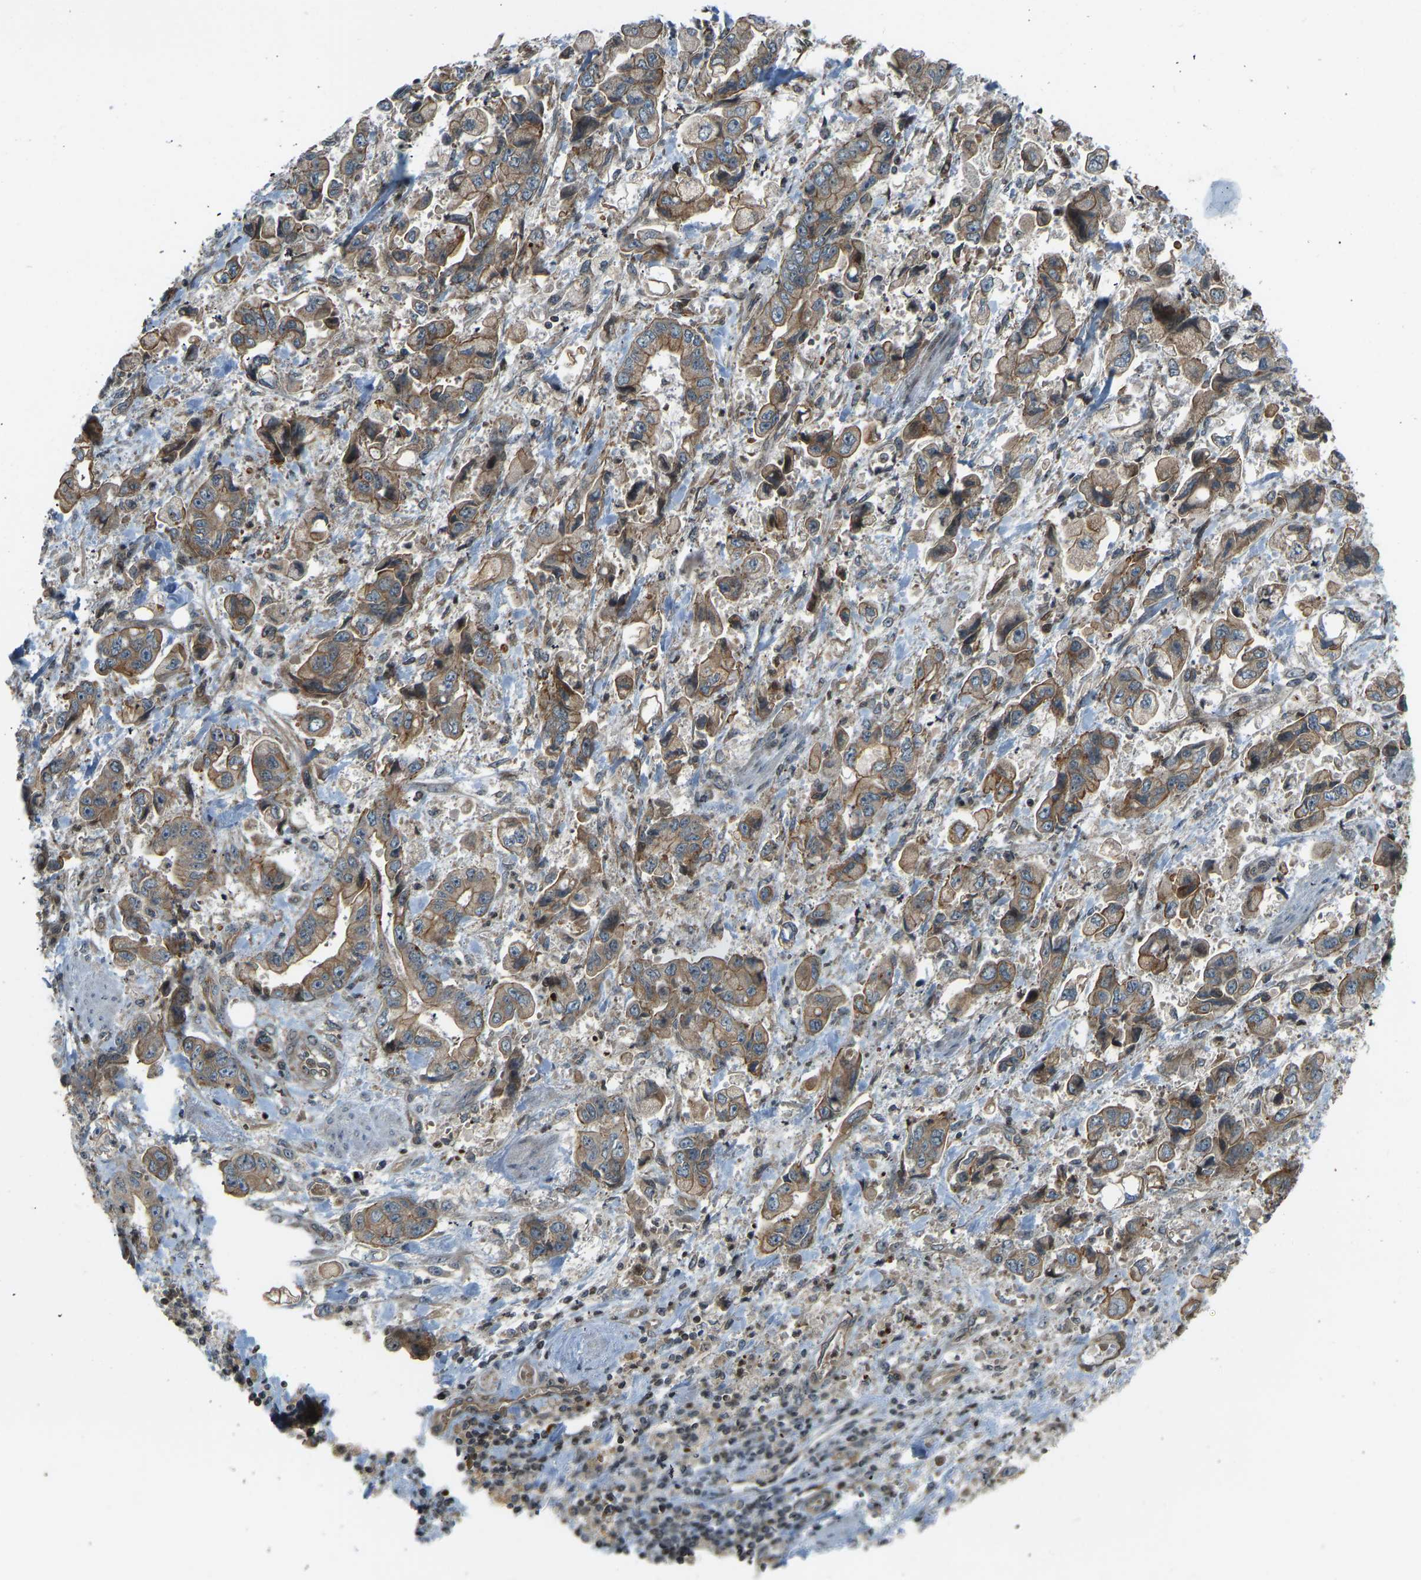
{"staining": {"intensity": "moderate", "quantity": ">75%", "location": "cytoplasmic/membranous,nuclear"}, "tissue": "stomach cancer", "cell_type": "Tumor cells", "image_type": "cancer", "snomed": [{"axis": "morphology", "description": "Normal tissue, NOS"}, {"axis": "morphology", "description": "Adenocarcinoma, NOS"}, {"axis": "topography", "description": "Stomach"}], "caption": "Adenocarcinoma (stomach) stained for a protein exhibits moderate cytoplasmic/membranous and nuclear positivity in tumor cells.", "gene": "SVOPL", "patient": {"sex": "male", "age": 62}}